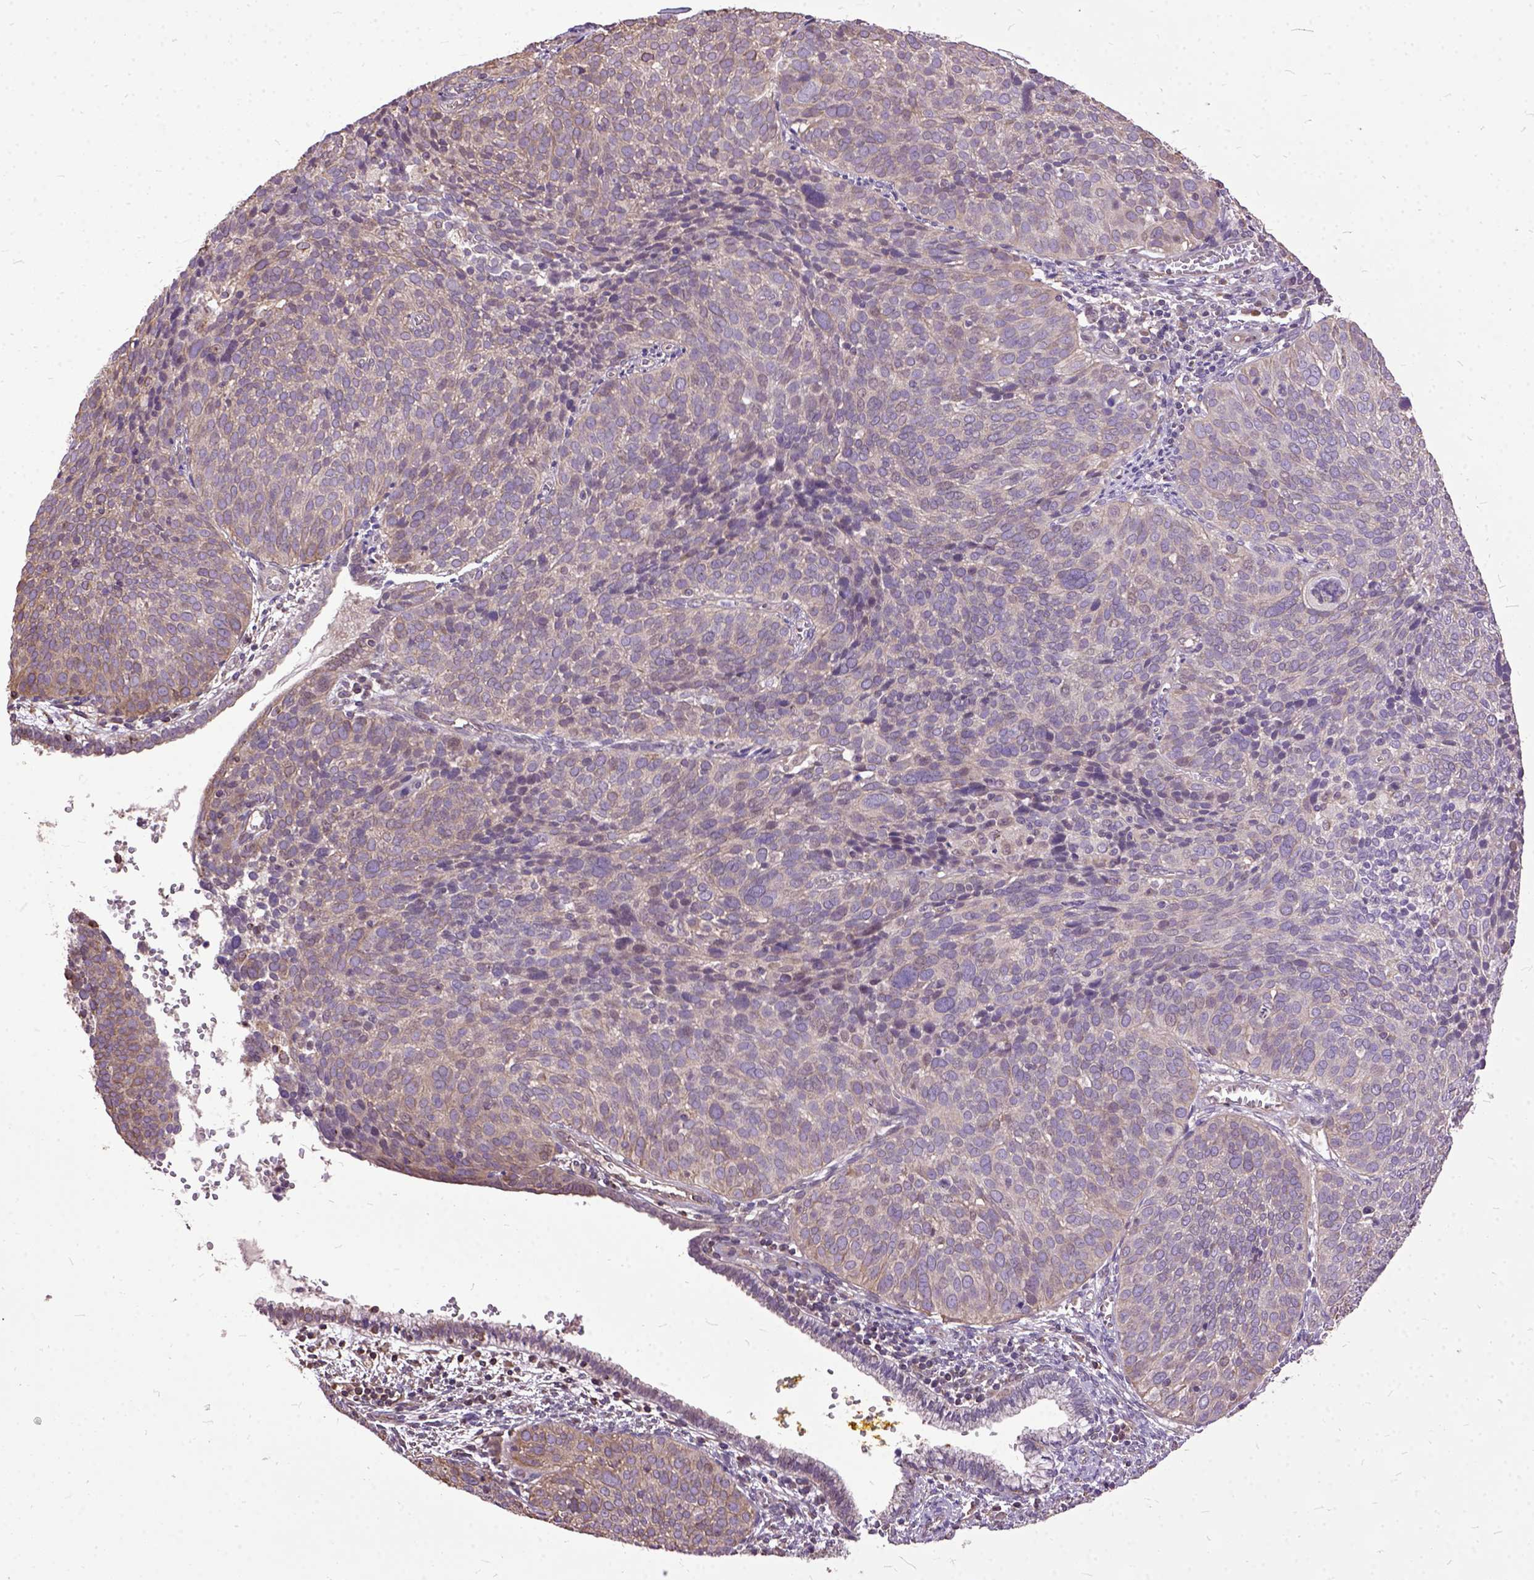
{"staining": {"intensity": "weak", "quantity": "<25%", "location": "cytoplasmic/membranous"}, "tissue": "cervical cancer", "cell_type": "Tumor cells", "image_type": "cancer", "snomed": [{"axis": "morphology", "description": "Squamous cell carcinoma, NOS"}, {"axis": "topography", "description": "Cervix"}], "caption": "An immunohistochemistry (IHC) histopathology image of cervical cancer is shown. There is no staining in tumor cells of cervical cancer.", "gene": "AREG", "patient": {"sex": "female", "age": 39}}